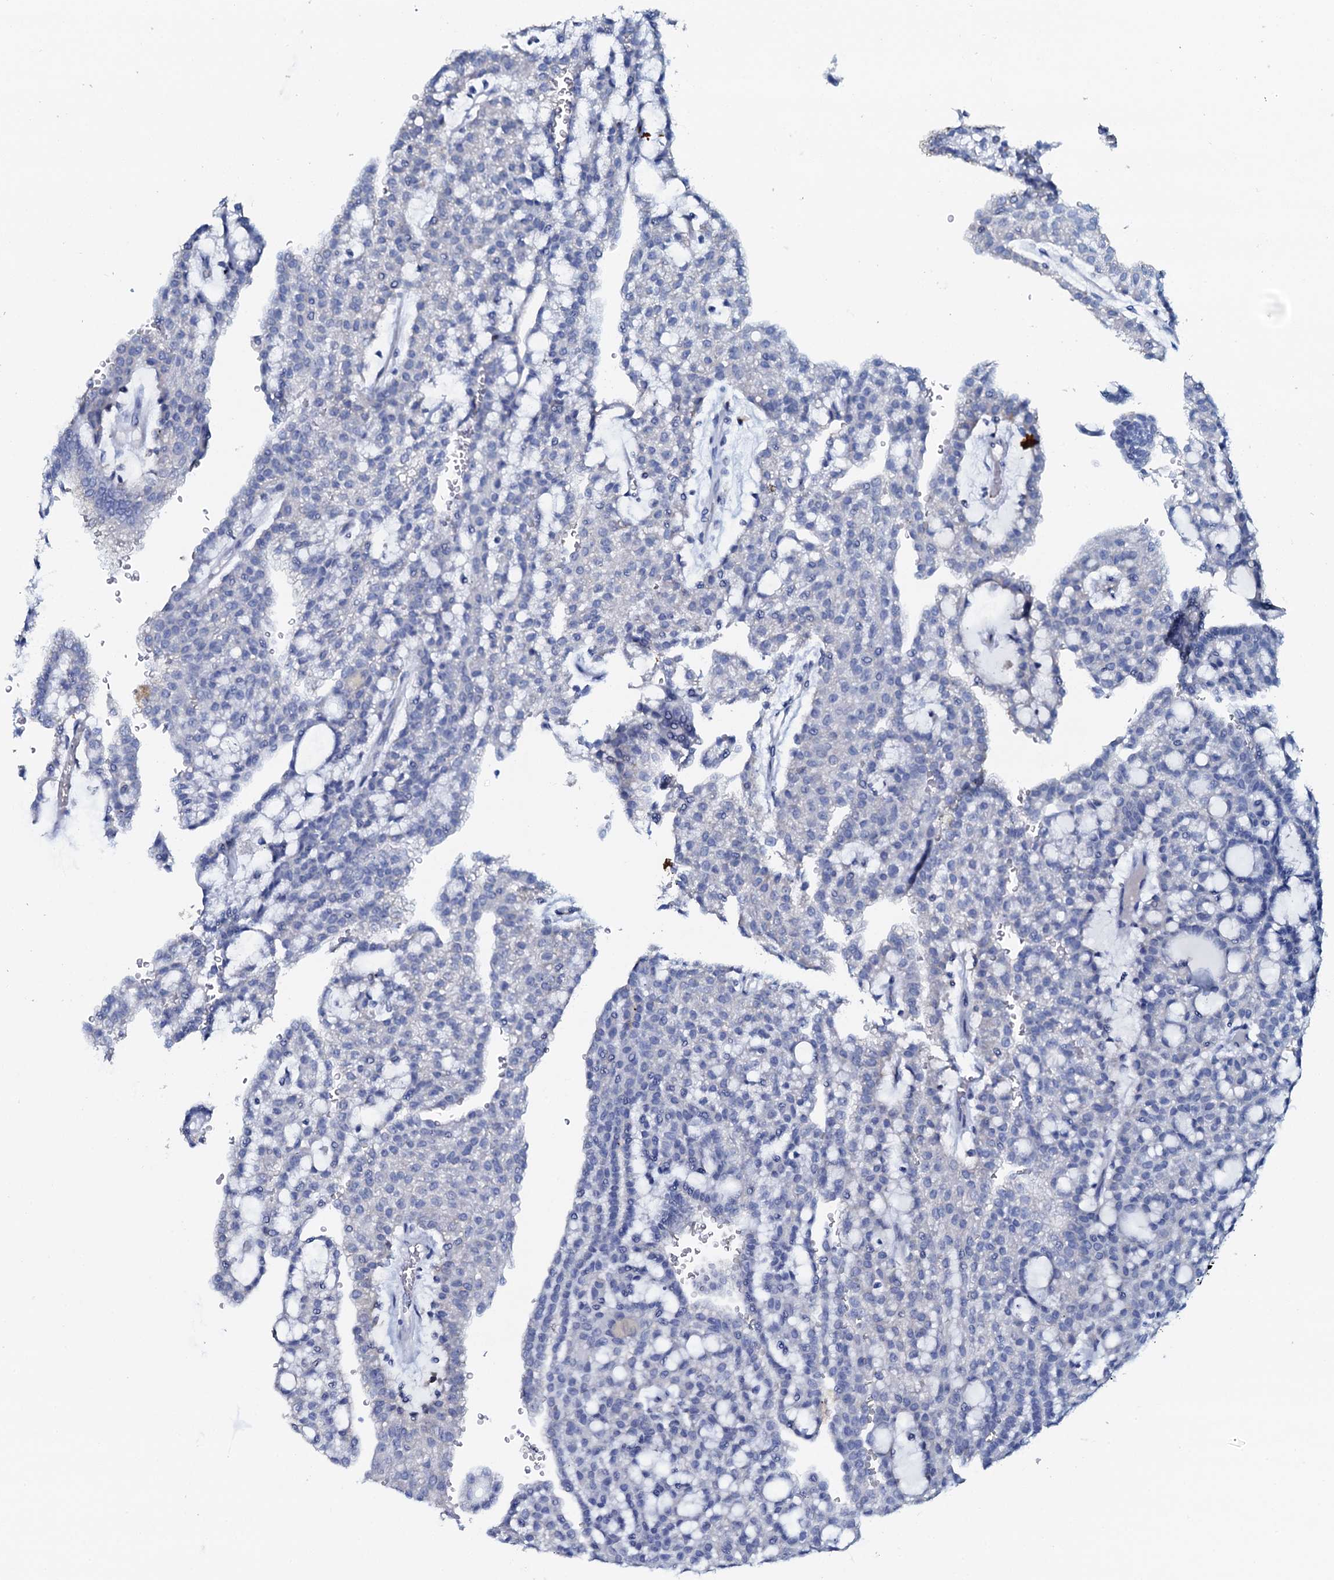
{"staining": {"intensity": "negative", "quantity": "none", "location": "none"}, "tissue": "renal cancer", "cell_type": "Tumor cells", "image_type": "cancer", "snomed": [{"axis": "morphology", "description": "Adenocarcinoma, NOS"}, {"axis": "topography", "description": "Kidney"}], "caption": "Histopathology image shows no protein staining in tumor cells of renal cancer tissue.", "gene": "AMER2", "patient": {"sex": "male", "age": 63}}